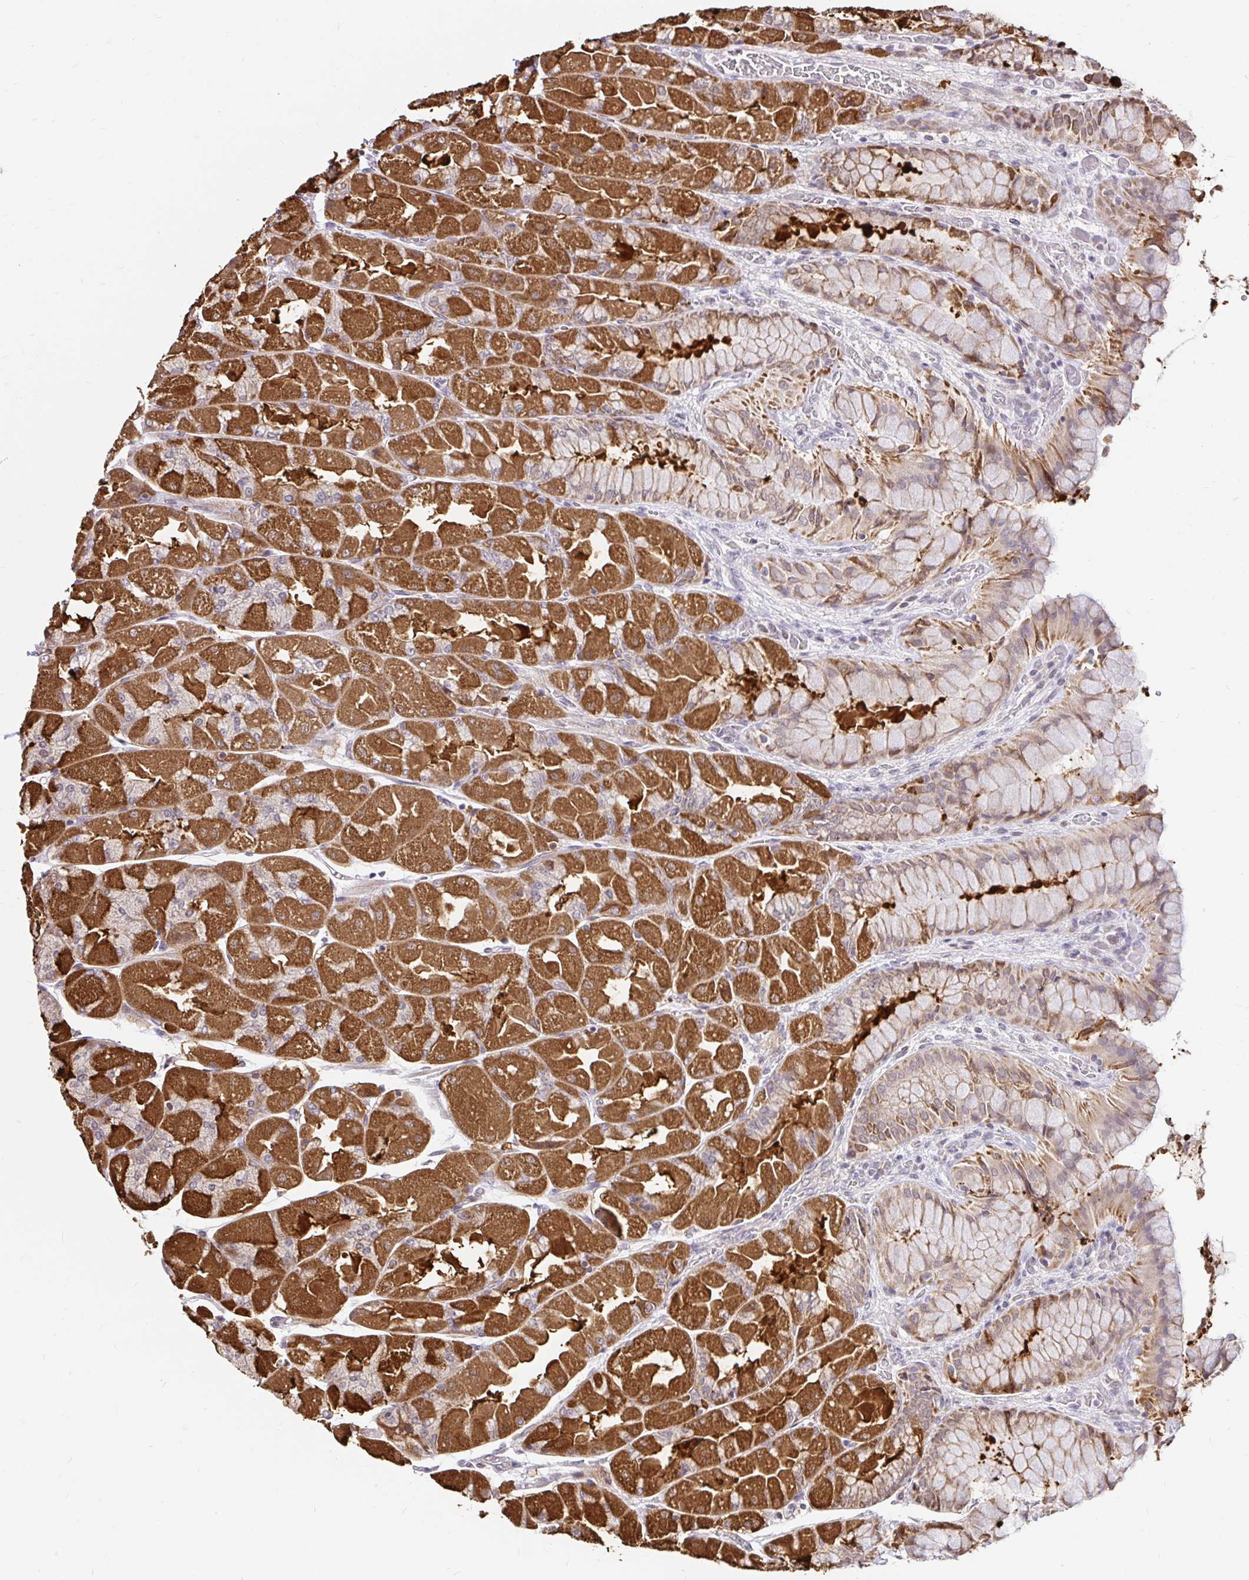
{"staining": {"intensity": "strong", "quantity": ">75%", "location": "cytoplasmic/membranous"}, "tissue": "stomach", "cell_type": "Glandular cells", "image_type": "normal", "snomed": [{"axis": "morphology", "description": "Normal tissue, NOS"}, {"axis": "topography", "description": "Stomach"}], "caption": "Glandular cells exhibit high levels of strong cytoplasmic/membranous positivity in about >75% of cells in normal human stomach.", "gene": "TIMM50", "patient": {"sex": "female", "age": 61}}